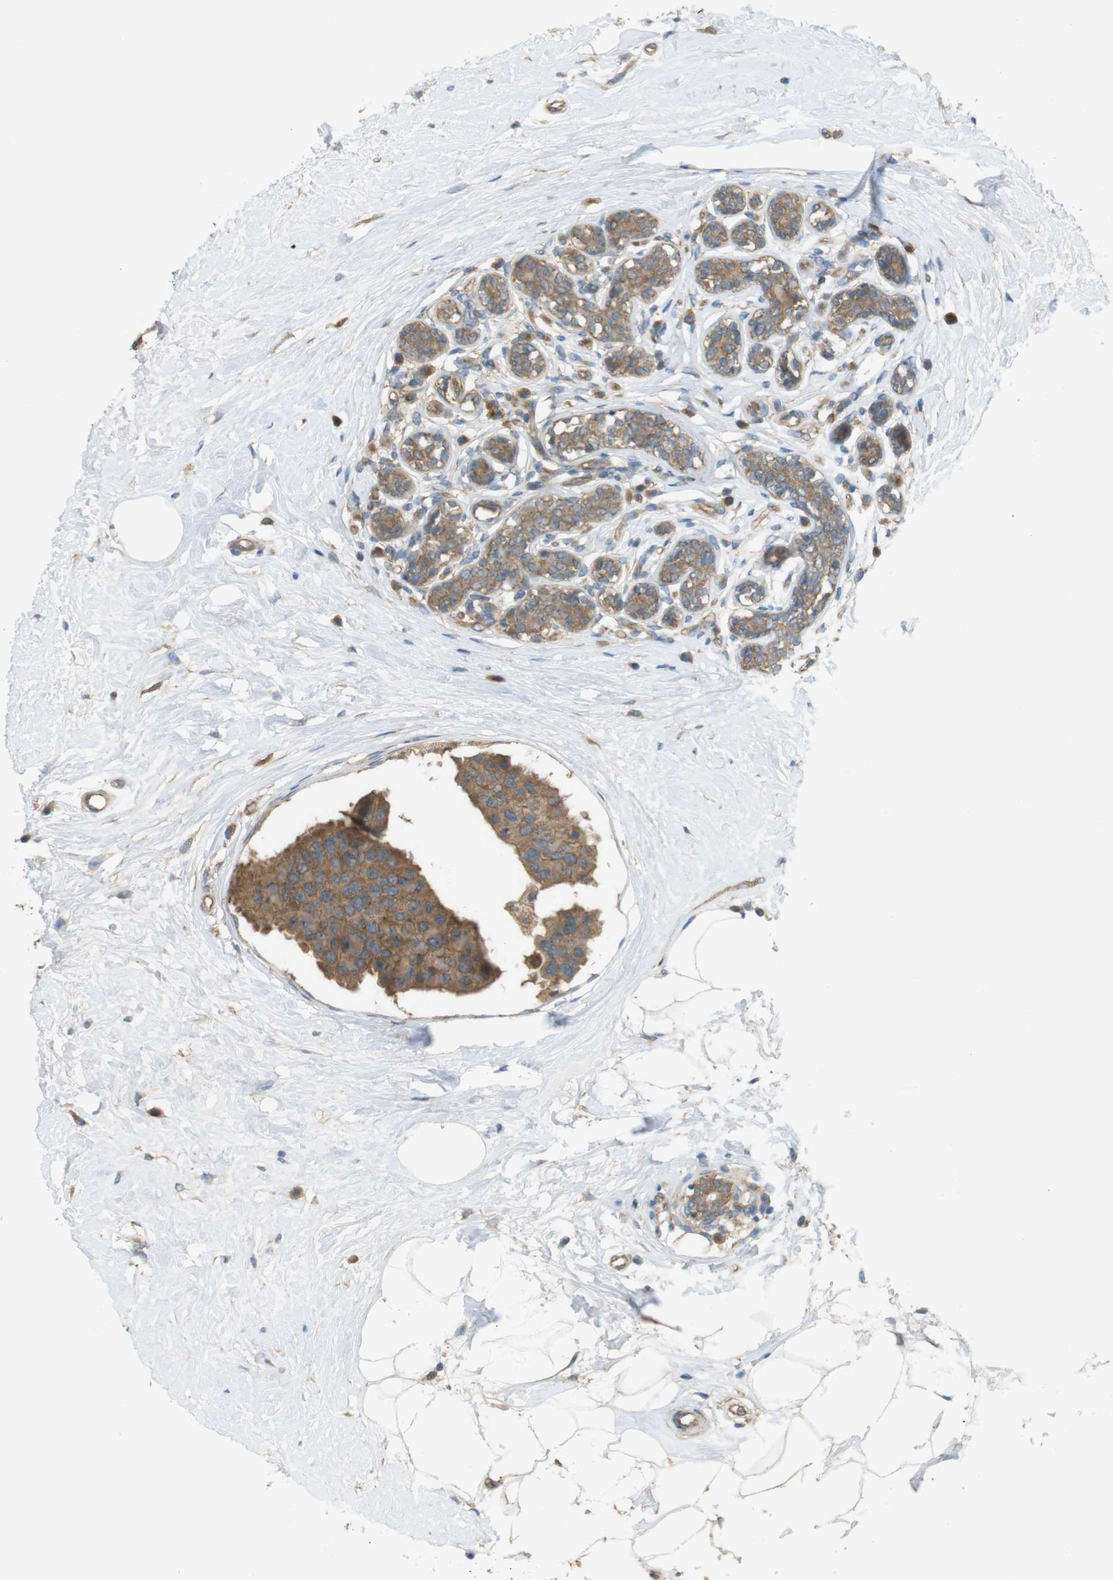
{"staining": {"intensity": "moderate", "quantity": ">75%", "location": "cytoplasmic/membranous"}, "tissue": "breast cancer", "cell_type": "Tumor cells", "image_type": "cancer", "snomed": [{"axis": "morphology", "description": "Normal tissue, NOS"}, {"axis": "morphology", "description": "Duct carcinoma"}, {"axis": "topography", "description": "Breast"}], "caption": "Brown immunohistochemical staining in intraductal carcinoma (breast) reveals moderate cytoplasmic/membranous expression in about >75% of tumor cells. Ihc stains the protein of interest in brown and the nuclei are stained blue.", "gene": "ZDHHC20", "patient": {"sex": "female", "age": 39}}